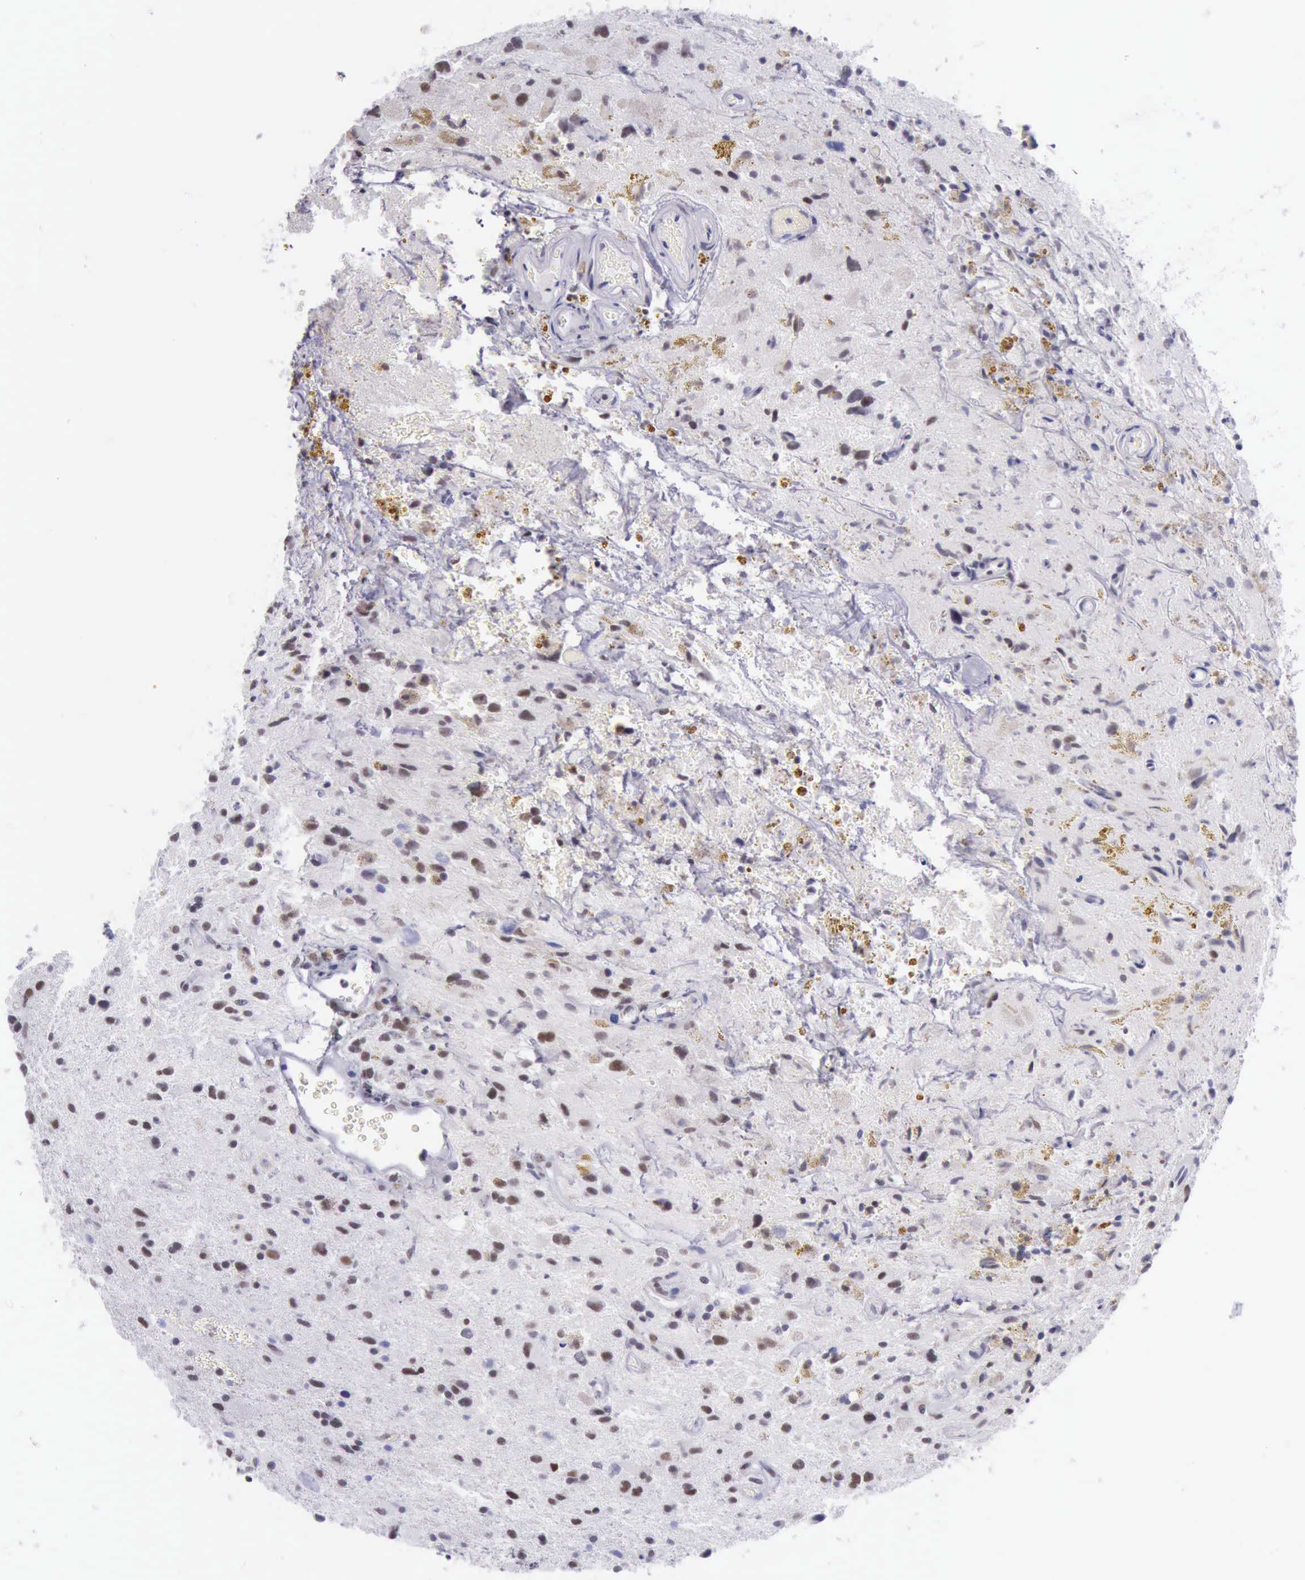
{"staining": {"intensity": "weak", "quantity": "<25%", "location": "nuclear"}, "tissue": "glioma", "cell_type": "Tumor cells", "image_type": "cancer", "snomed": [{"axis": "morphology", "description": "Glioma, malignant, High grade"}, {"axis": "topography", "description": "Brain"}], "caption": "This is a micrograph of immunohistochemistry (IHC) staining of malignant high-grade glioma, which shows no staining in tumor cells.", "gene": "EP300", "patient": {"sex": "male", "age": 48}}